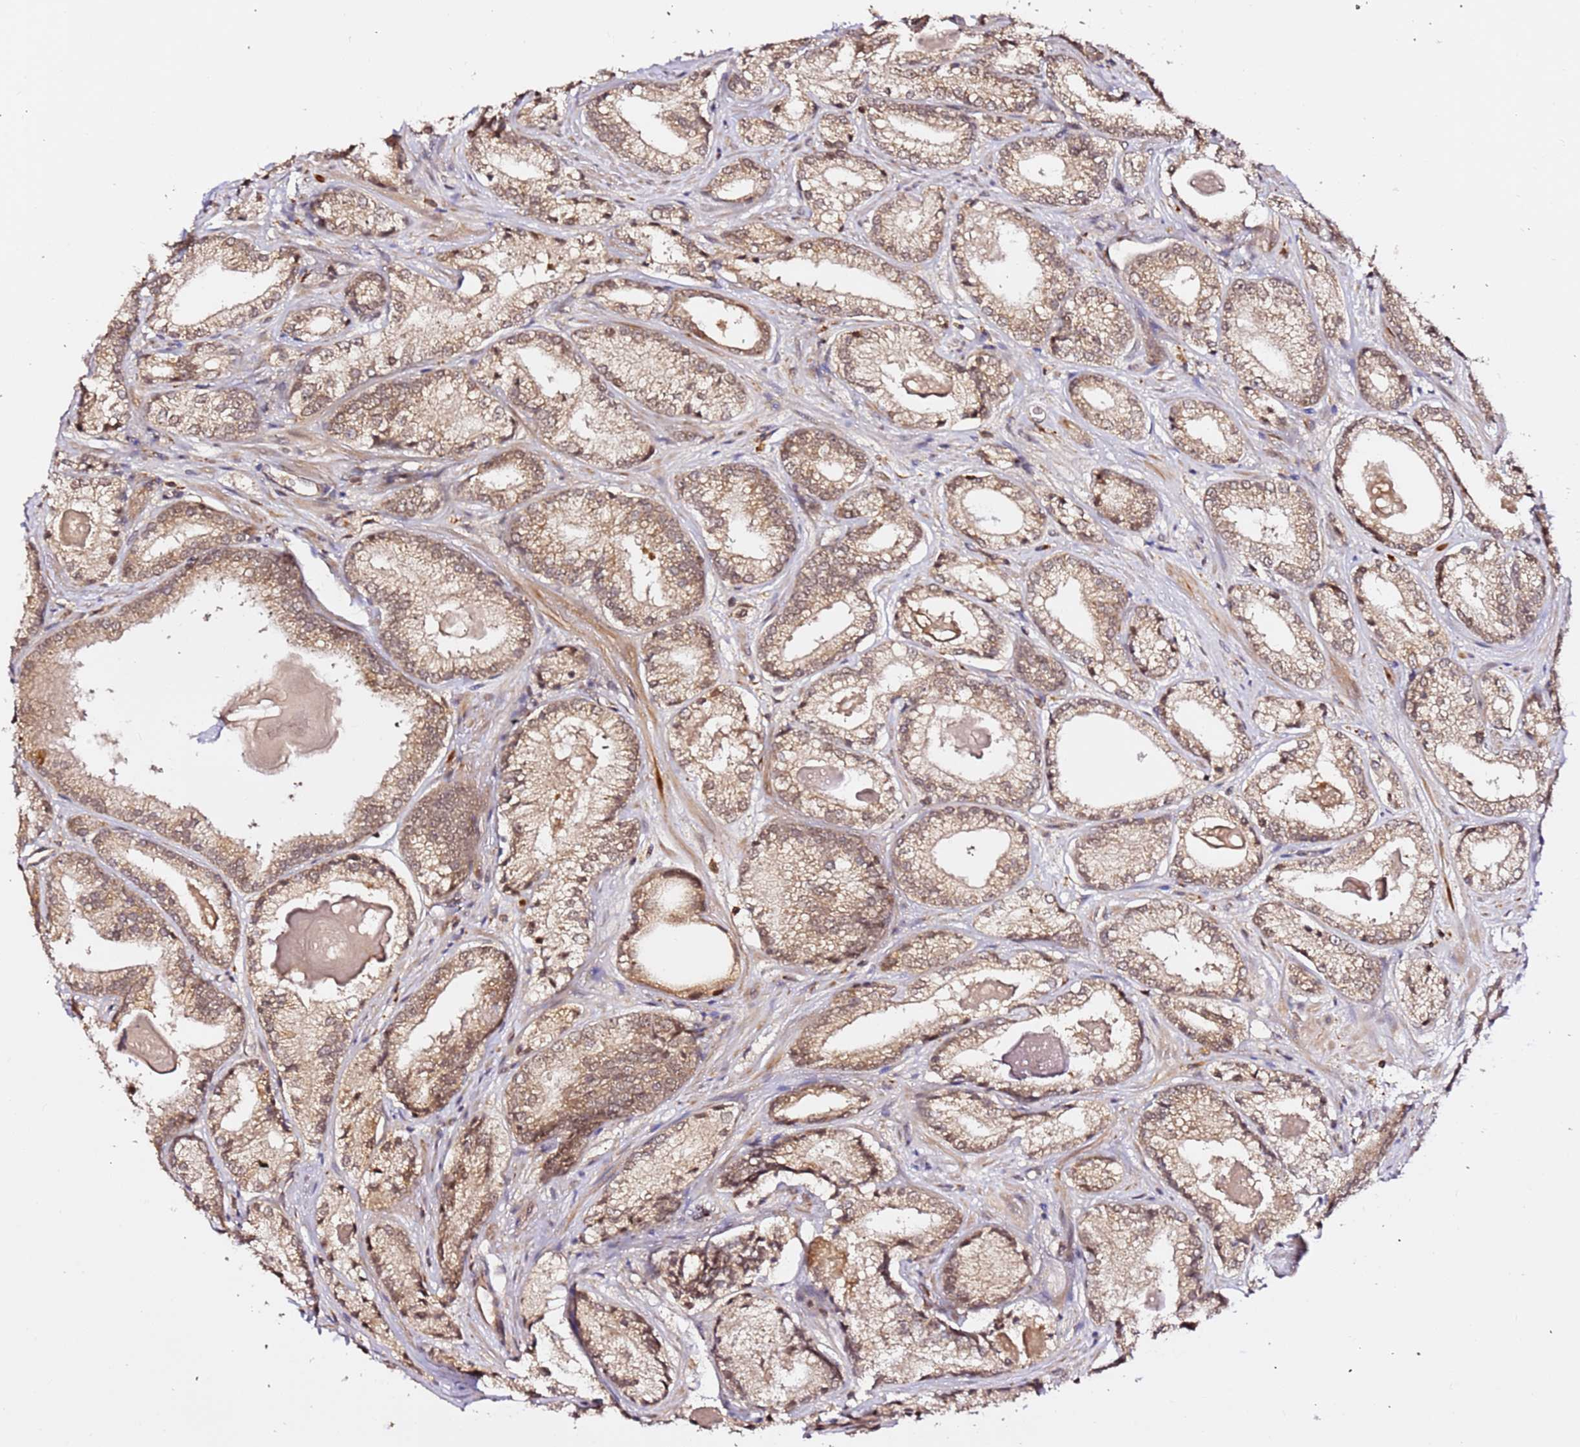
{"staining": {"intensity": "moderate", "quantity": "25%-75%", "location": "cytoplasmic/membranous"}, "tissue": "prostate cancer", "cell_type": "Tumor cells", "image_type": "cancer", "snomed": [{"axis": "morphology", "description": "Adenocarcinoma, Low grade"}, {"axis": "topography", "description": "Prostate"}], "caption": "Tumor cells exhibit medium levels of moderate cytoplasmic/membranous staining in approximately 25%-75% of cells in prostate low-grade adenocarcinoma. (DAB (3,3'-diaminobenzidine) IHC, brown staining for protein, blue staining for nuclei).", "gene": "OR5V1", "patient": {"sex": "male", "age": 68}}